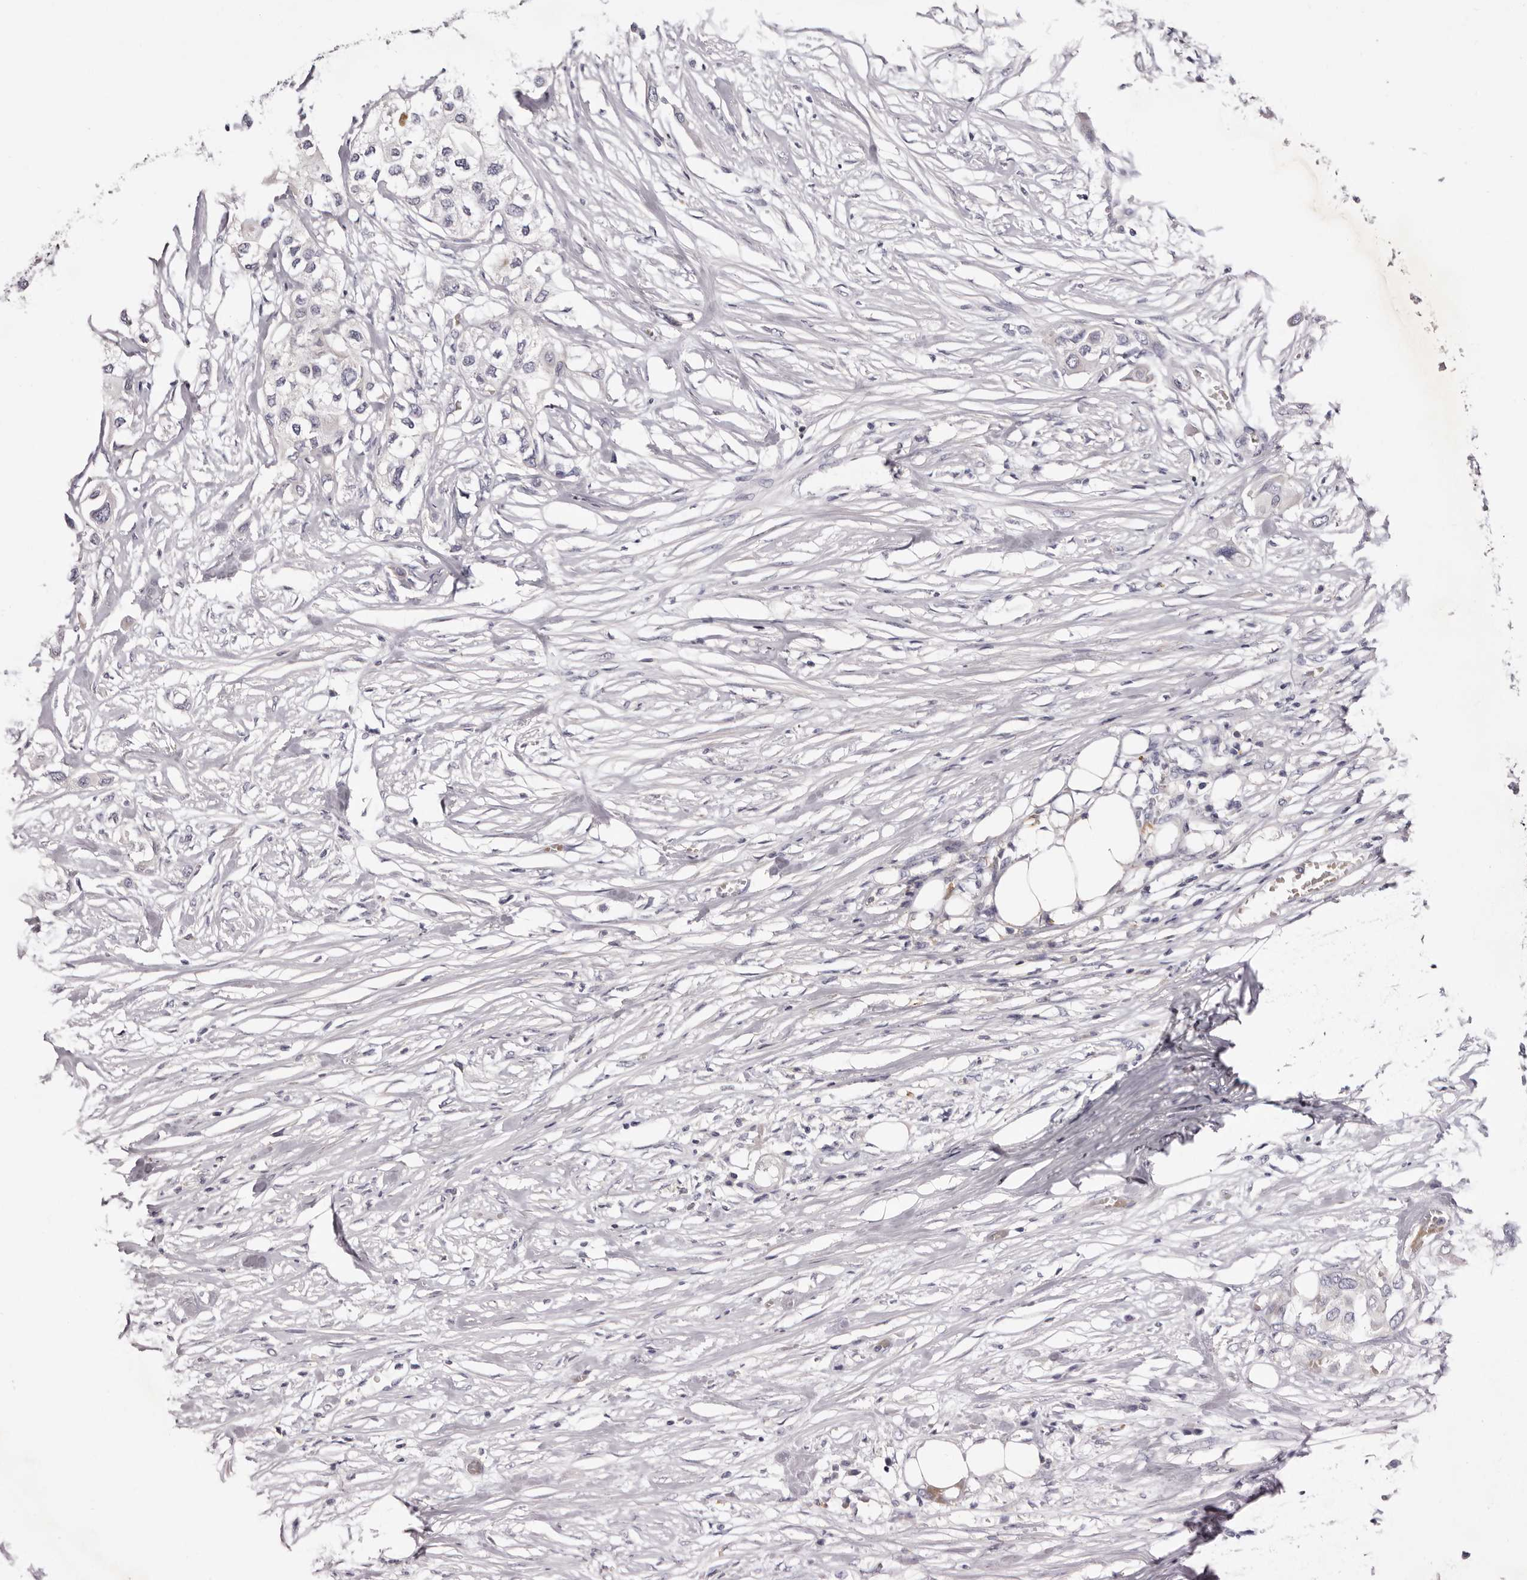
{"staining": {"intensity": "negative", "quantity": "none", "location": "none"}, "tissue": "urothelial cancer", "cell_type": "Tumor cells", "image_type": "cancer", "snomed": [{"axis": "morphology", "description": "Urothelial carcinoma, High grade"}, {"axis": "topography", "description": "Urinary bladder"}], "caption": "Immunohistochemical staining of human high-grade urothelial carcinoma shows no significant staining in tumor cells. Nuclei are stained in blue.", "gene": "S1PR5", "patient": {"sex": "male", "age": 64}}